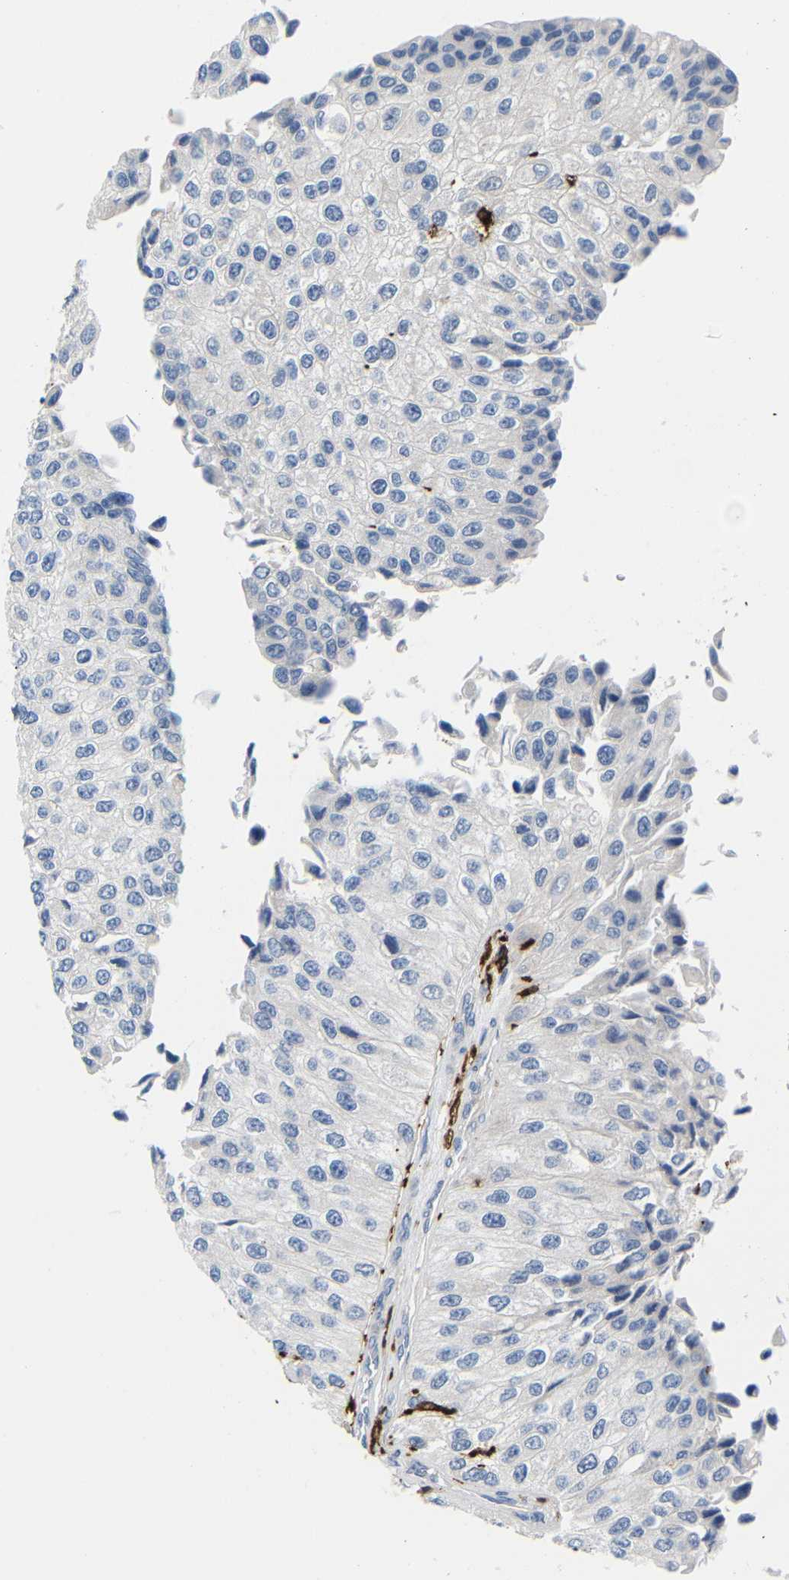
{"staining": {"intensity": "negative", "quantity": "none", "location": "none"}, "tissue": "urothelial cancer", "cell_type": "Tumor cells", "image_type": "cancer", "snomed": [{"axis": "morphology", "description": "Urothelial carcinoma, High grade"}, {"axis": "topography", "description": "Kidney"}, {"axis": "topography", "description": "Urinary bladder"}], "caption": "Tumor cells show no significant positivity in high-grade urothelial carcinoma.", "gene": "HLA-DQB1", "patient": {"sex": "male", "age": 77}}